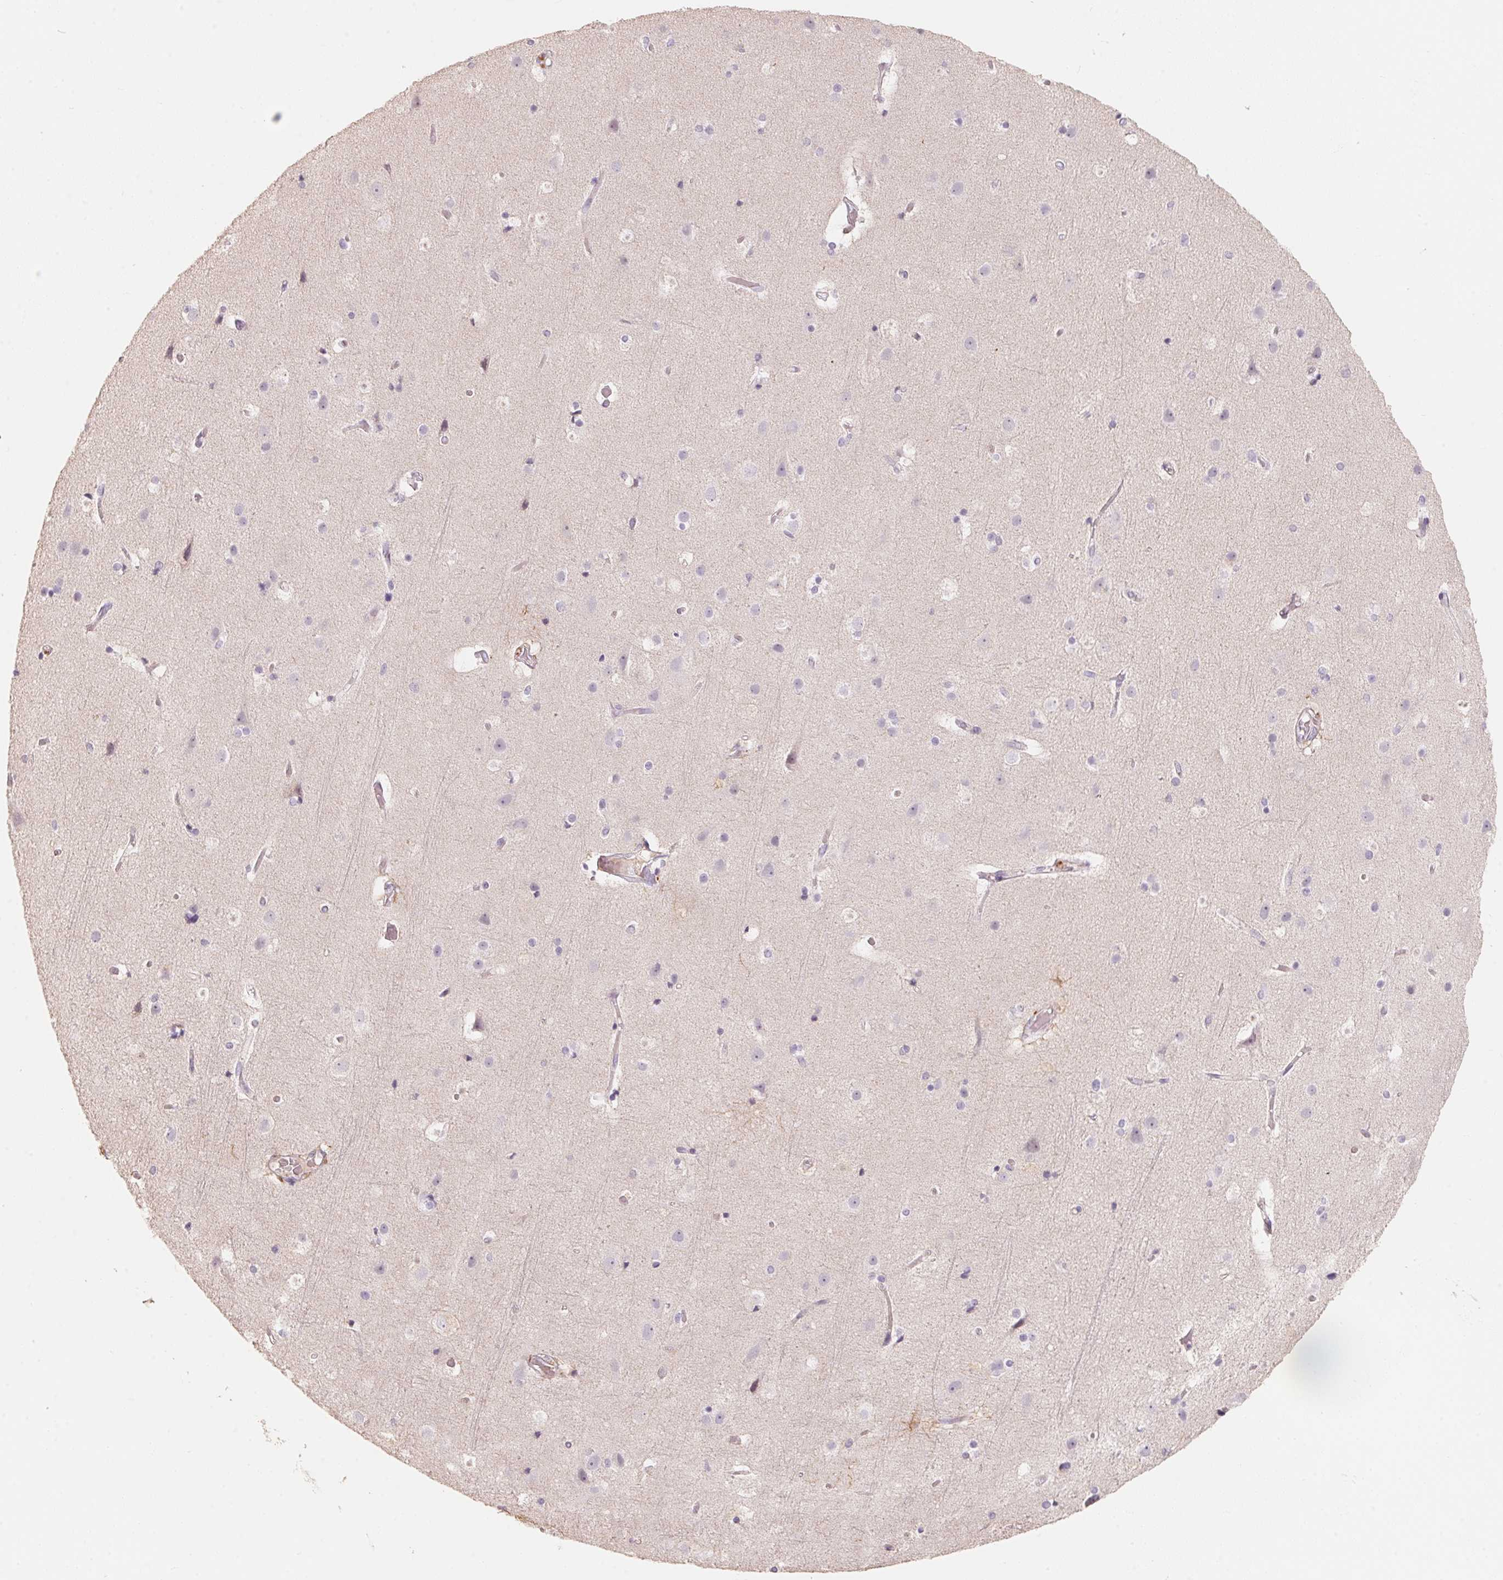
{"staining": {"intensity": "negative", "quantity": "none", "location": "none"}, "tissue": "cerebral cortex", "cell_type": "Endothelial cells", "image_type": "normal", "snomed": [{"axis": "morphology", "description": "Normal tissue, NOS"}, {"axis": "topography", "description": "Cerebral cortex"}], "caption": "DAB immunohistochemical staining of normal human cerebral cortex exhibits no significant staining in endothelial cells.", "gene": "TP53AIP1", "patient": {"sex": "female", "age": 52}}